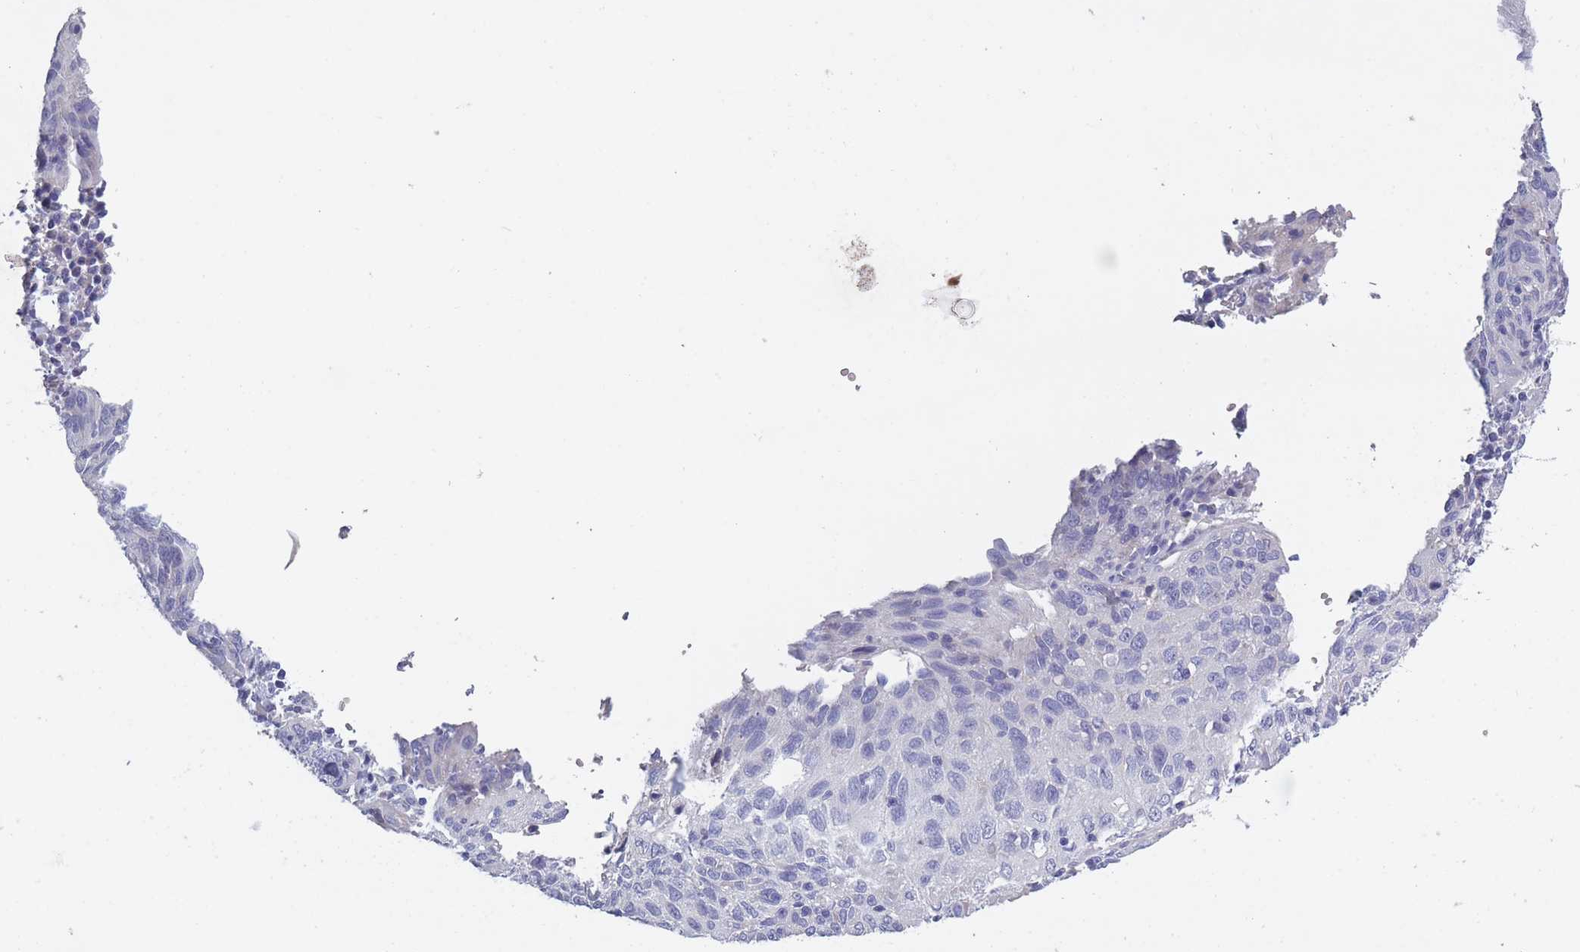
{"staining": {"intensity": "negative", "quantity": "none", "location": "none"}, "tissue": "cervical cancer", "cell_type": "Tumor cells", "image_type": "cancer", "snomed": [{"axis": "morphology", "description": "Squamous cell carcinoma, NOS"}, {"axis": "topography", "description": "Cervix"}], "caption": "IHC of squamous cell carcinoma (cervical) exhibits no staining in tumor cells.", "gene": "OR4C5", "patient": {"sex": "female", "age": 30}}